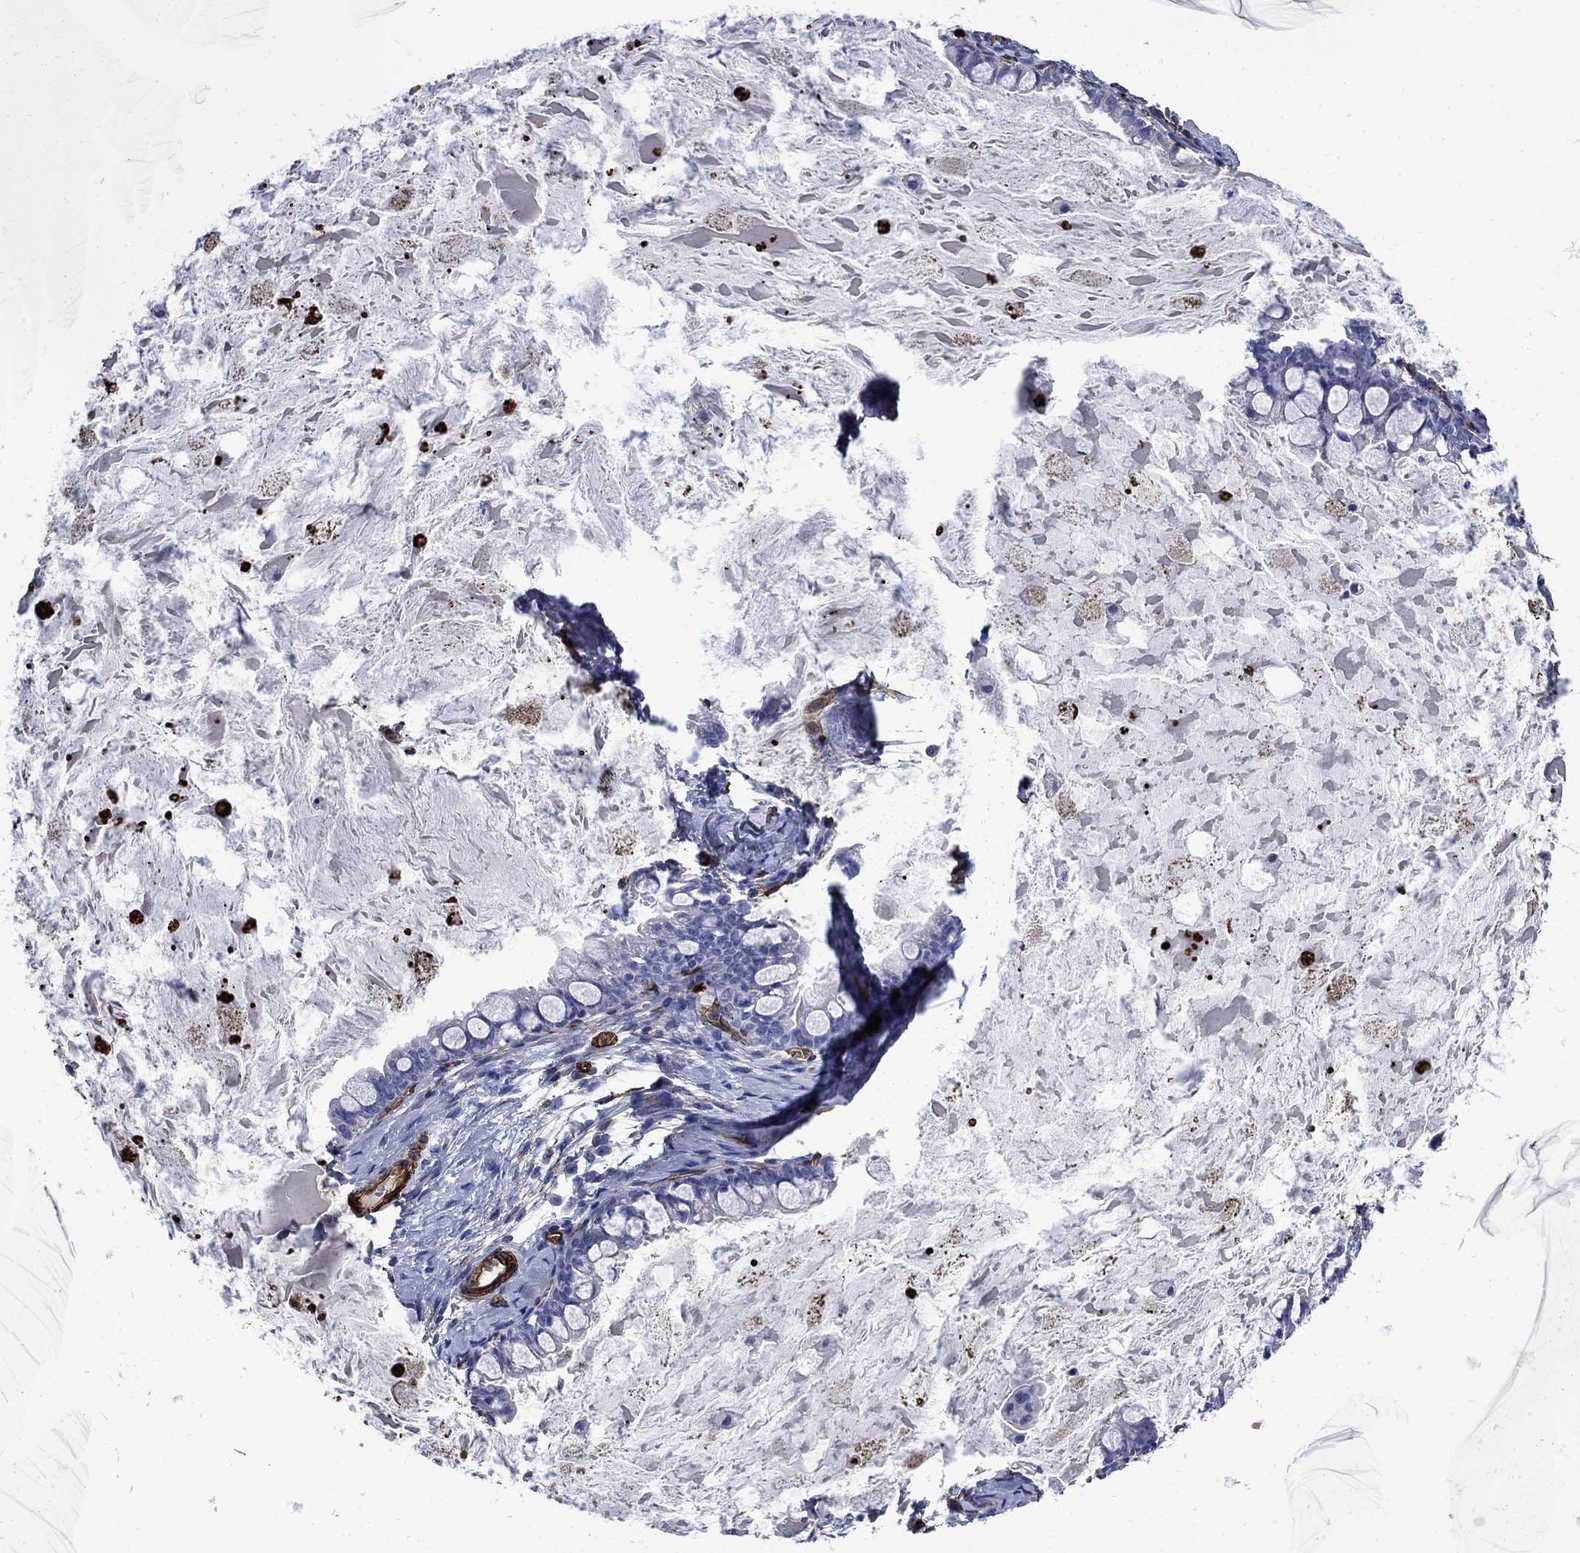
{"staining": {"intensity": "negative", "quantity": "none", "location": "none"}, "tissue": "ovarian cancer", "cell_type": "Tumor cells", "image_type": "cancer", "snomed": [{"axis": "morphology", "description": "Cystadenocarcinoma, mucinous, NOS"}, {"axis": "topography", "description": "Ovary"}], "caption": "Tumor cells are negative for brown protein staining in ovarian cancer (mucinous cystadenocarcinoma). (Stains: DAB (3,3'-diaminobenzidine) immunohistochemistry with hematoxylin counter stain, Microscopy: brightfield microscopy at high magnification).", "gene": "VTN", "patient": {"sex": "female", "age": 63}}